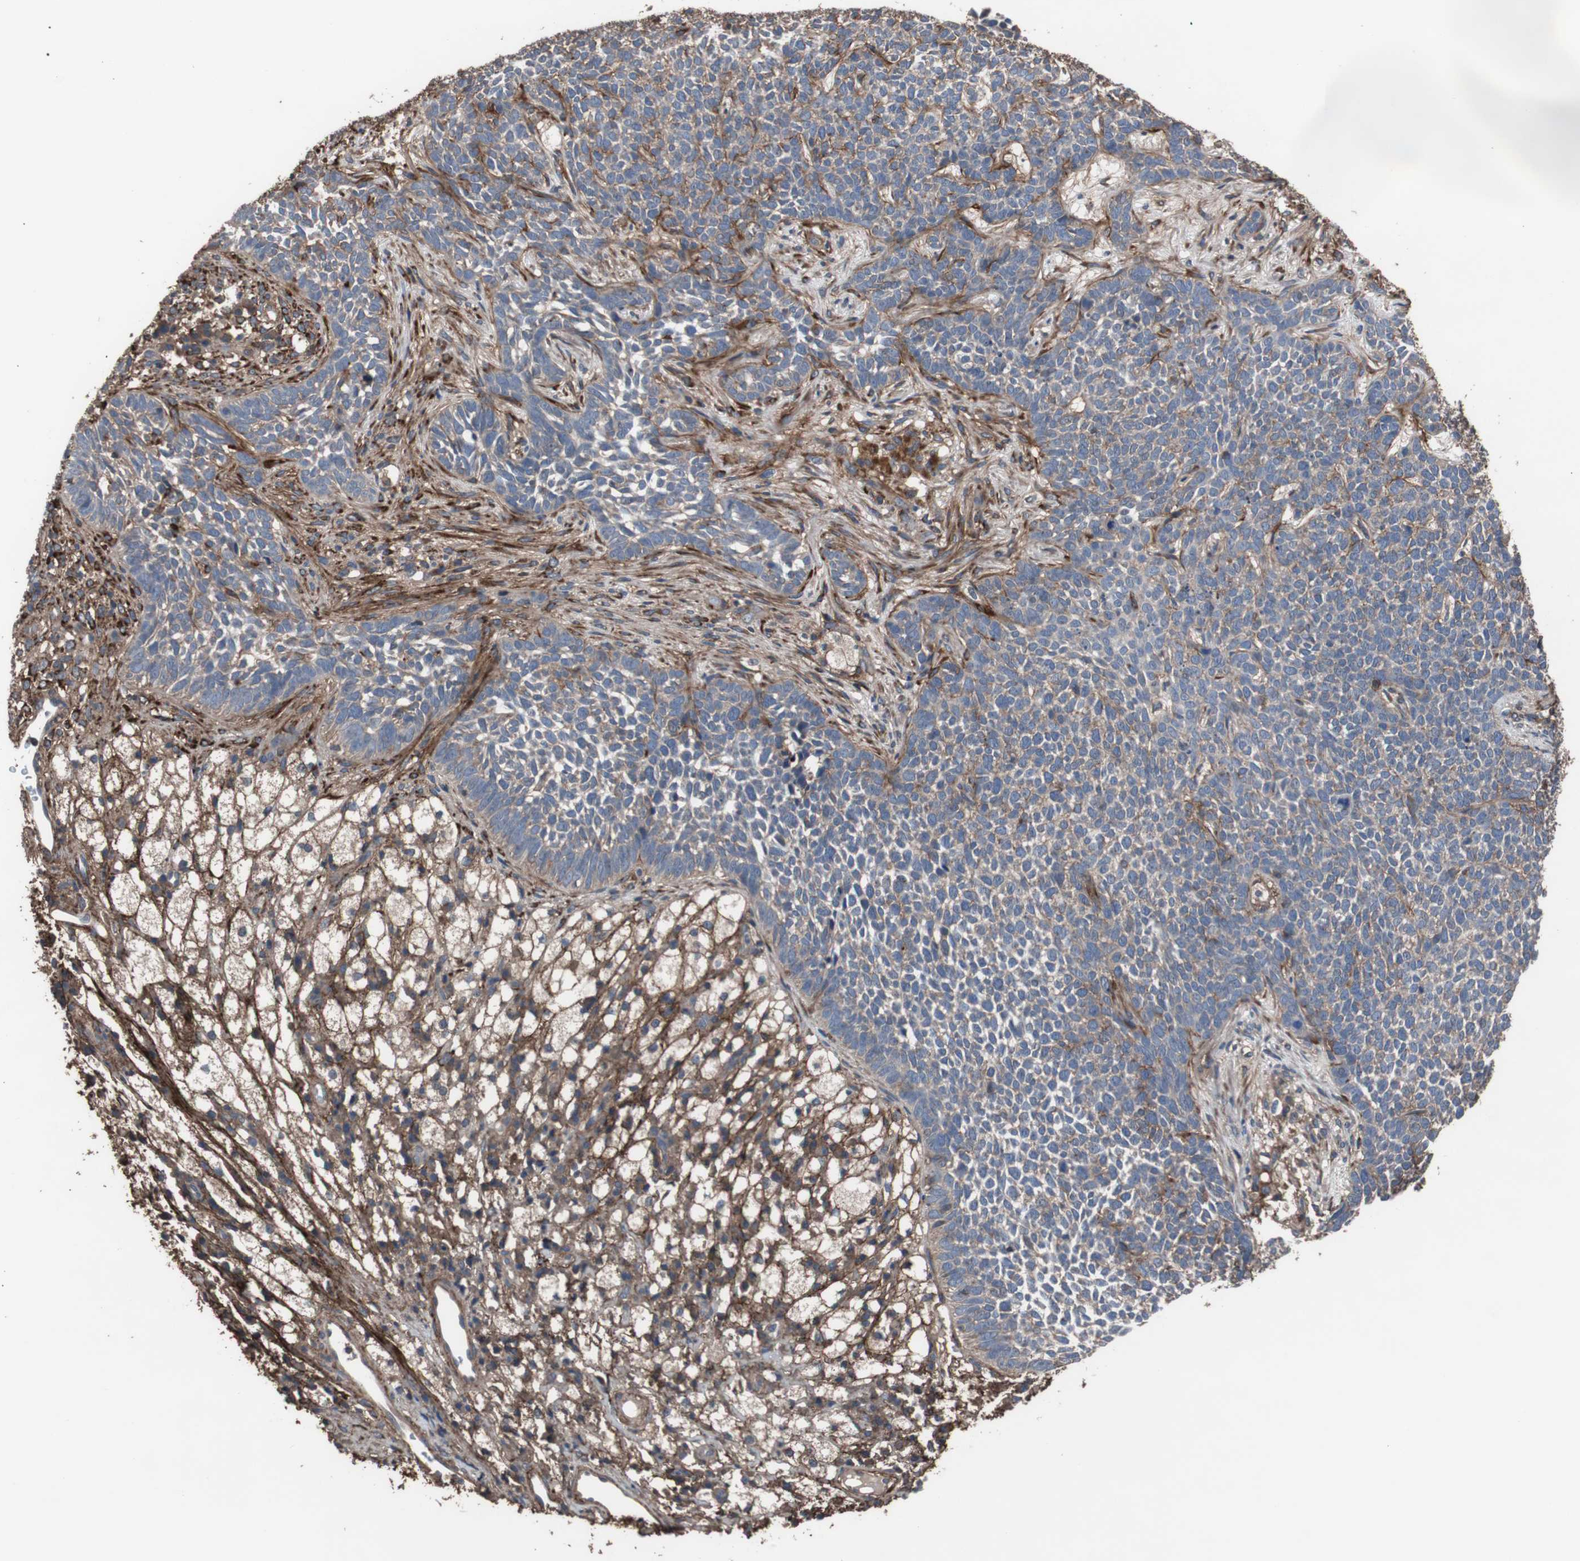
{"staining": {"intensity": "weak", "quantity": "<25%", "location": "cytoplasmic/membranous"}, "tissue": "skin cancer", "cell_type": "Tumor cells", "image_type": "cancer", "snomed": [{"axis": "morphology", "description": "Basal cell carcinoma"}, {"axis": "topography", "description": "Skin"}], "caption": "Immunohistochemistry (IHC) histopathology image of human skin basal cell carcinoma stained for a protein (brown), which demonstrates no positivity in tumor cells. Brightfield microscopy of immunohistochemistry (IHC) stained with DAB (brown) and hematoxylin (blue), captured at high magnification.", "gene": "COL6A2", "patient": {"sex": "female", "age": 84}}